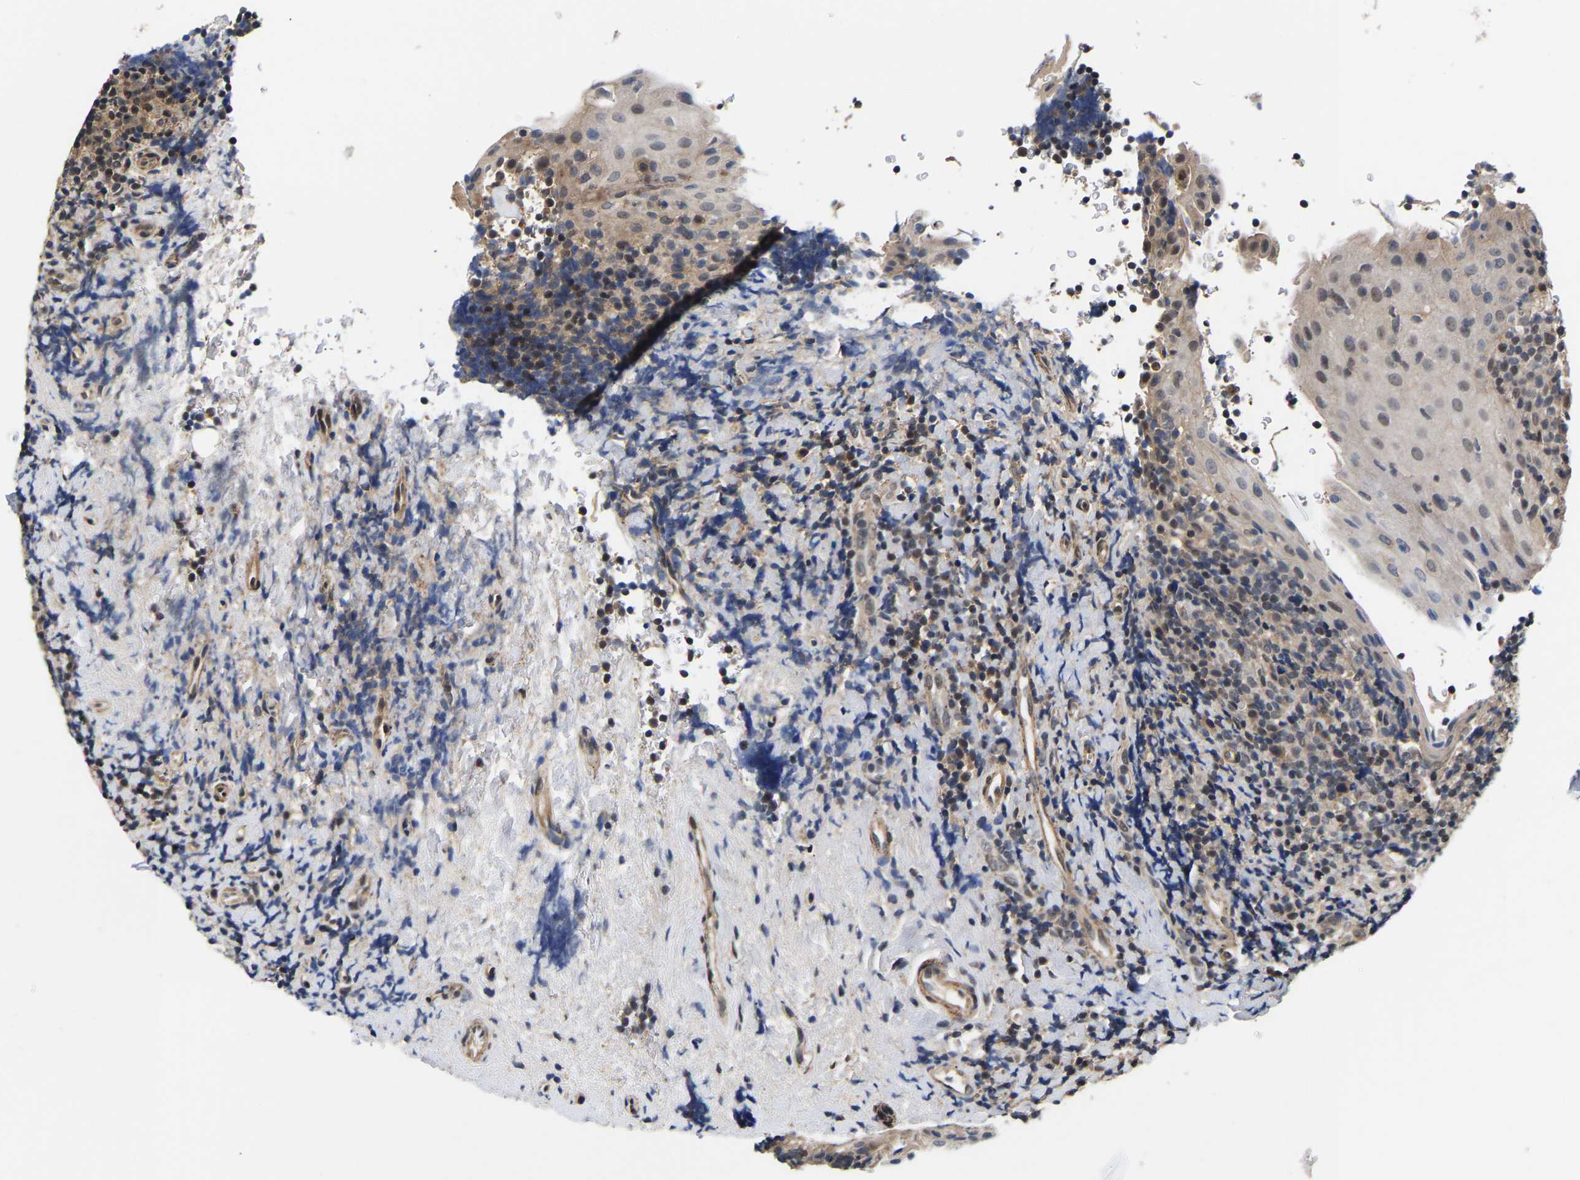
{"staining": {"intensity": "weak", "quantity": "<25%", "location": "cytoplasmic/membranous,nuclear"}, "tissue": "tonsil", "cell_type": "Germinal center cells", "image_type": "normal", "snomed": [{"axis": "morphology", "description": "Normal tissue, NOS"}, {"axis": "topography", "description": "Tonsil"}], "caption": "IHC histopathology image of benign human tonsil stained for a protein (brown), which reveals no expression in germinal center cells.", "gene": "METTL16", "patient": {"sex": "male", "age": 37}}